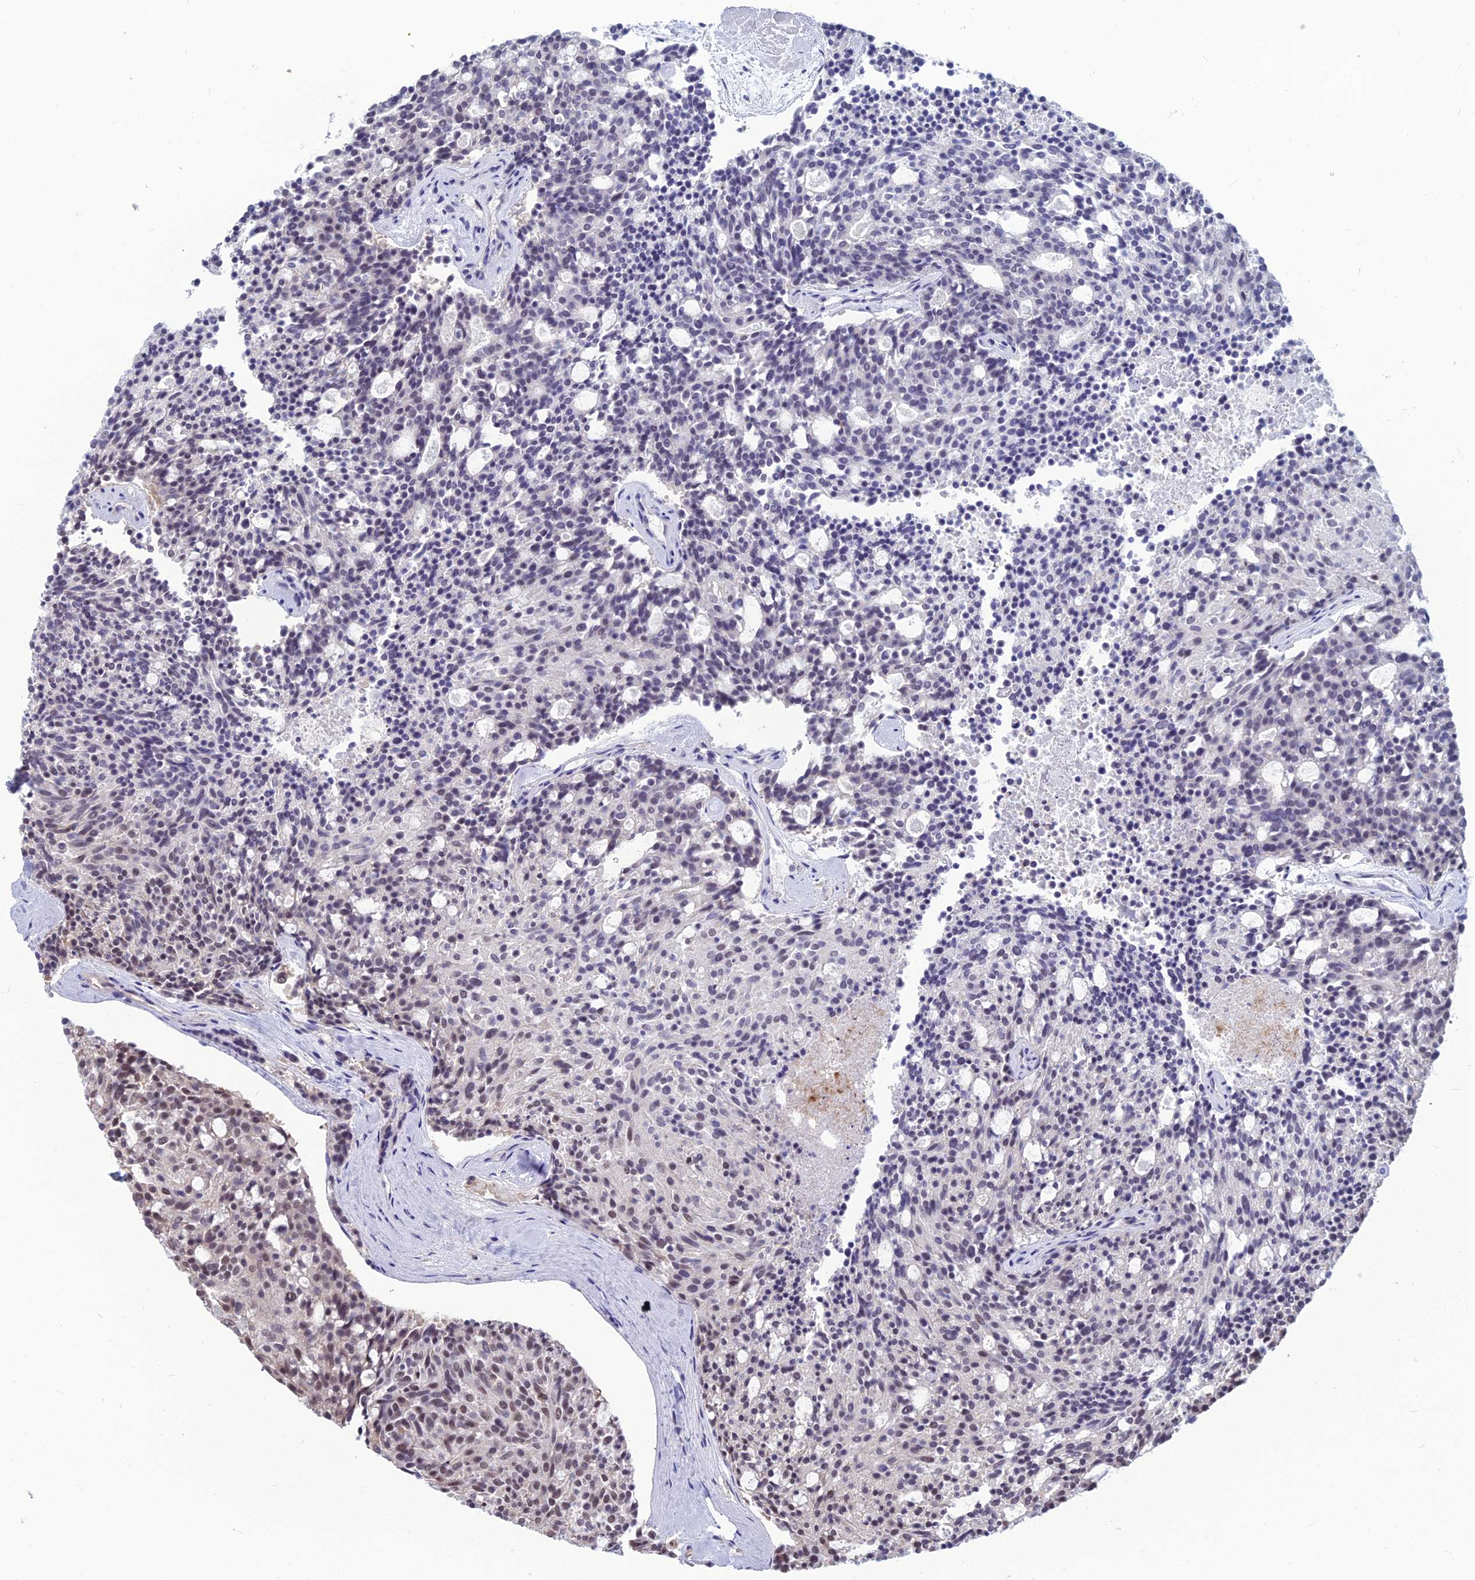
{"staining": {"intensity": "weak", "quantity": "<25%", "location": "nuclear"}, "tissue": "carcinoid", "cell_type": "Tumor cells", "image_type": "cancer", "snomed": [{"axis": "morphology", "description": "Carcinoid, malignant, NOS"}, {"axis": "topography", "description": "Pancreas"}], "caption": "IHC of carcinoid demonstrates no staining in tumor cells.", "gene": "SRSF7", "patient": {"sex": "female", "age": 54}}